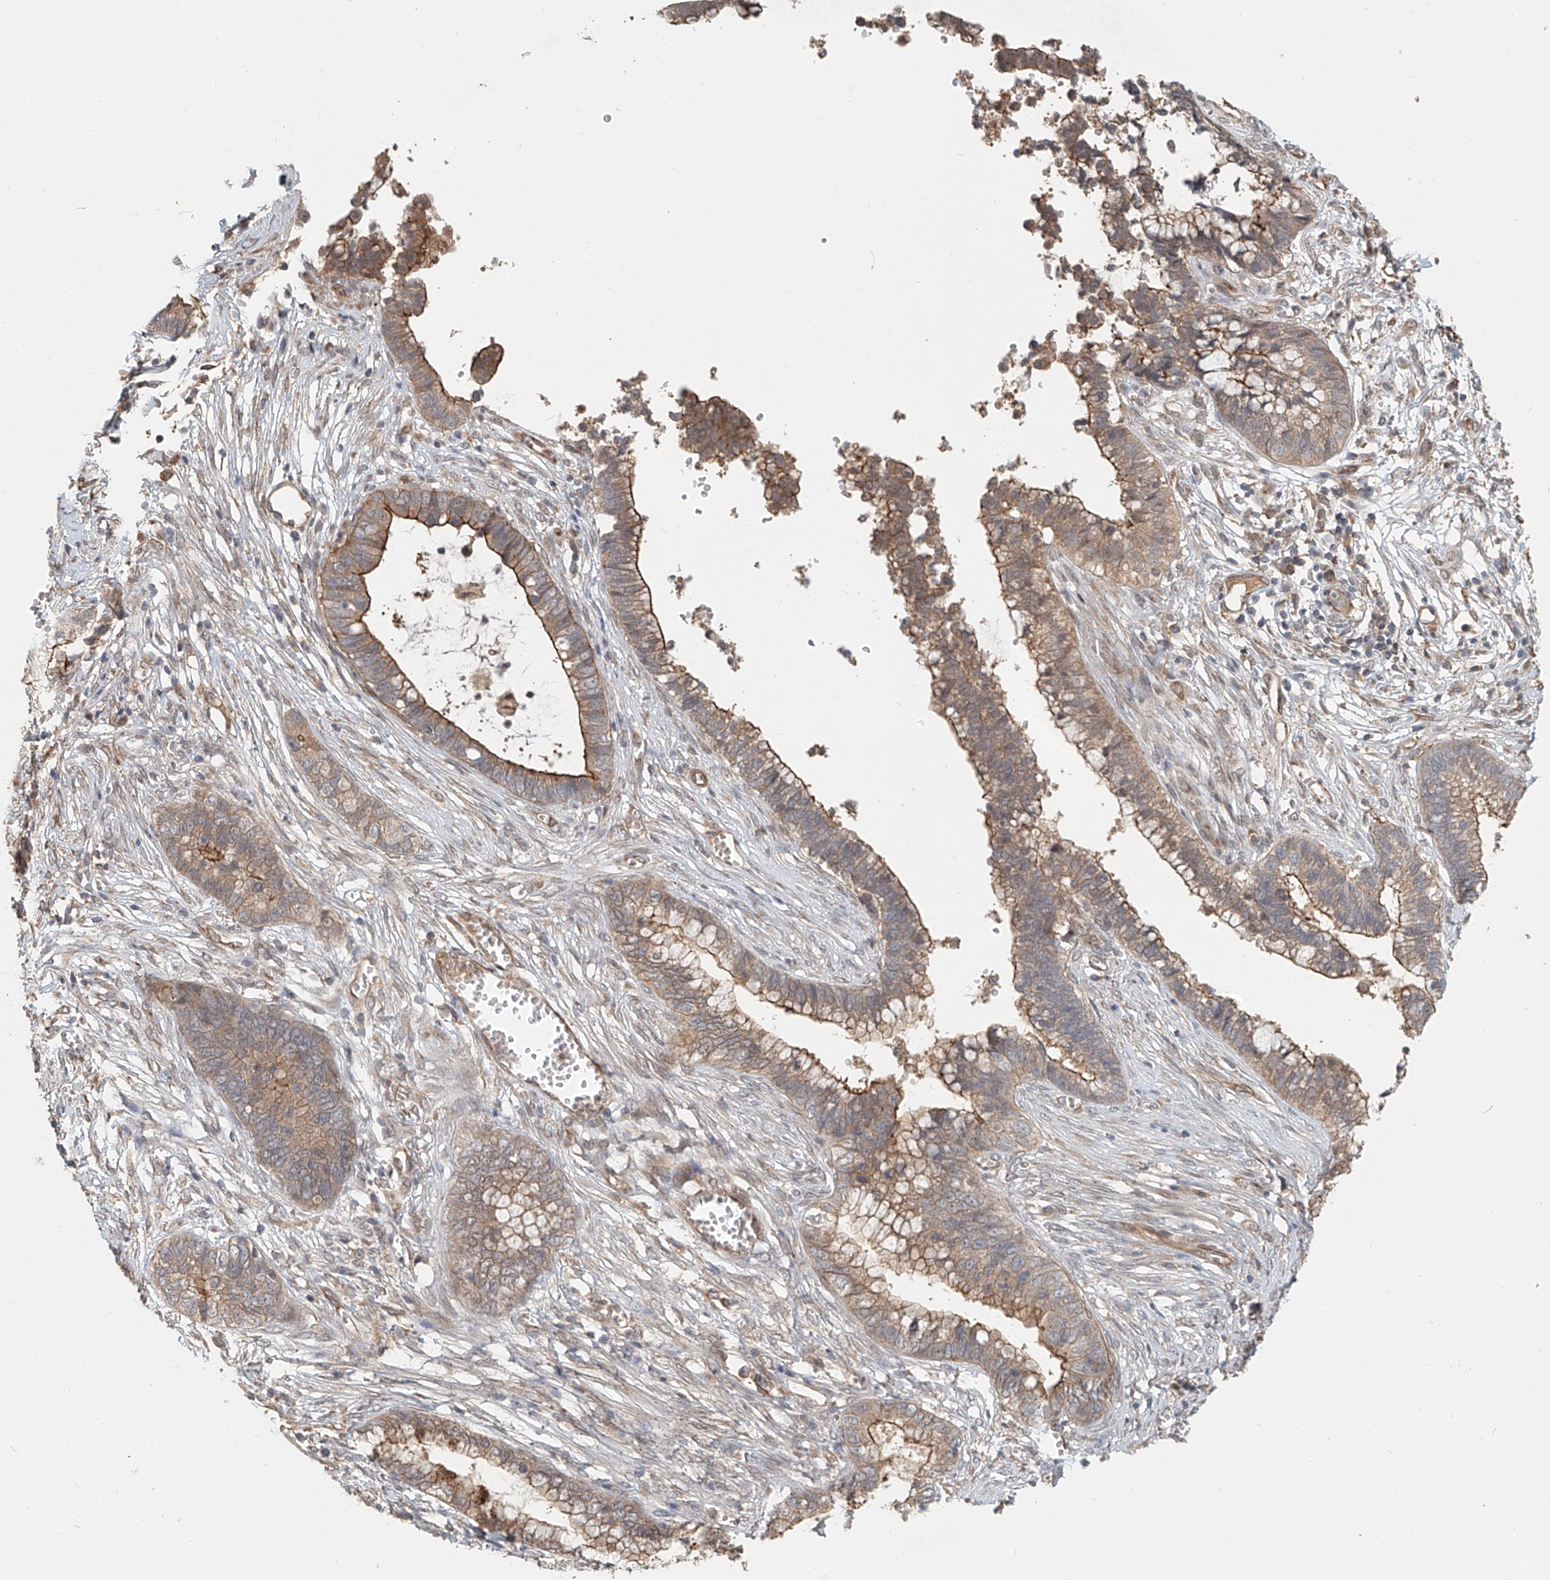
{"staining": {"intensity": "moderate", "quantity": "25%-75%", "location": "cytoplasmic/membranous"}, "tissue": "cervical cancer", "cell_type": "Tumor cells", "image_type": "cancer", "snomed": [{"axis": "morphology", "description": "Adenocarcinoma, NOS"}, {"axis": "topography", "description": "Cervix"}], "caption": "Moderate cytoplasmic/membranous positivity is present in approximately 25%-75% of tumor cells in cervical cancer (adenocarcinoma).", "gene": "SASH1", "patient": {"sex": "female", "age": 44}}